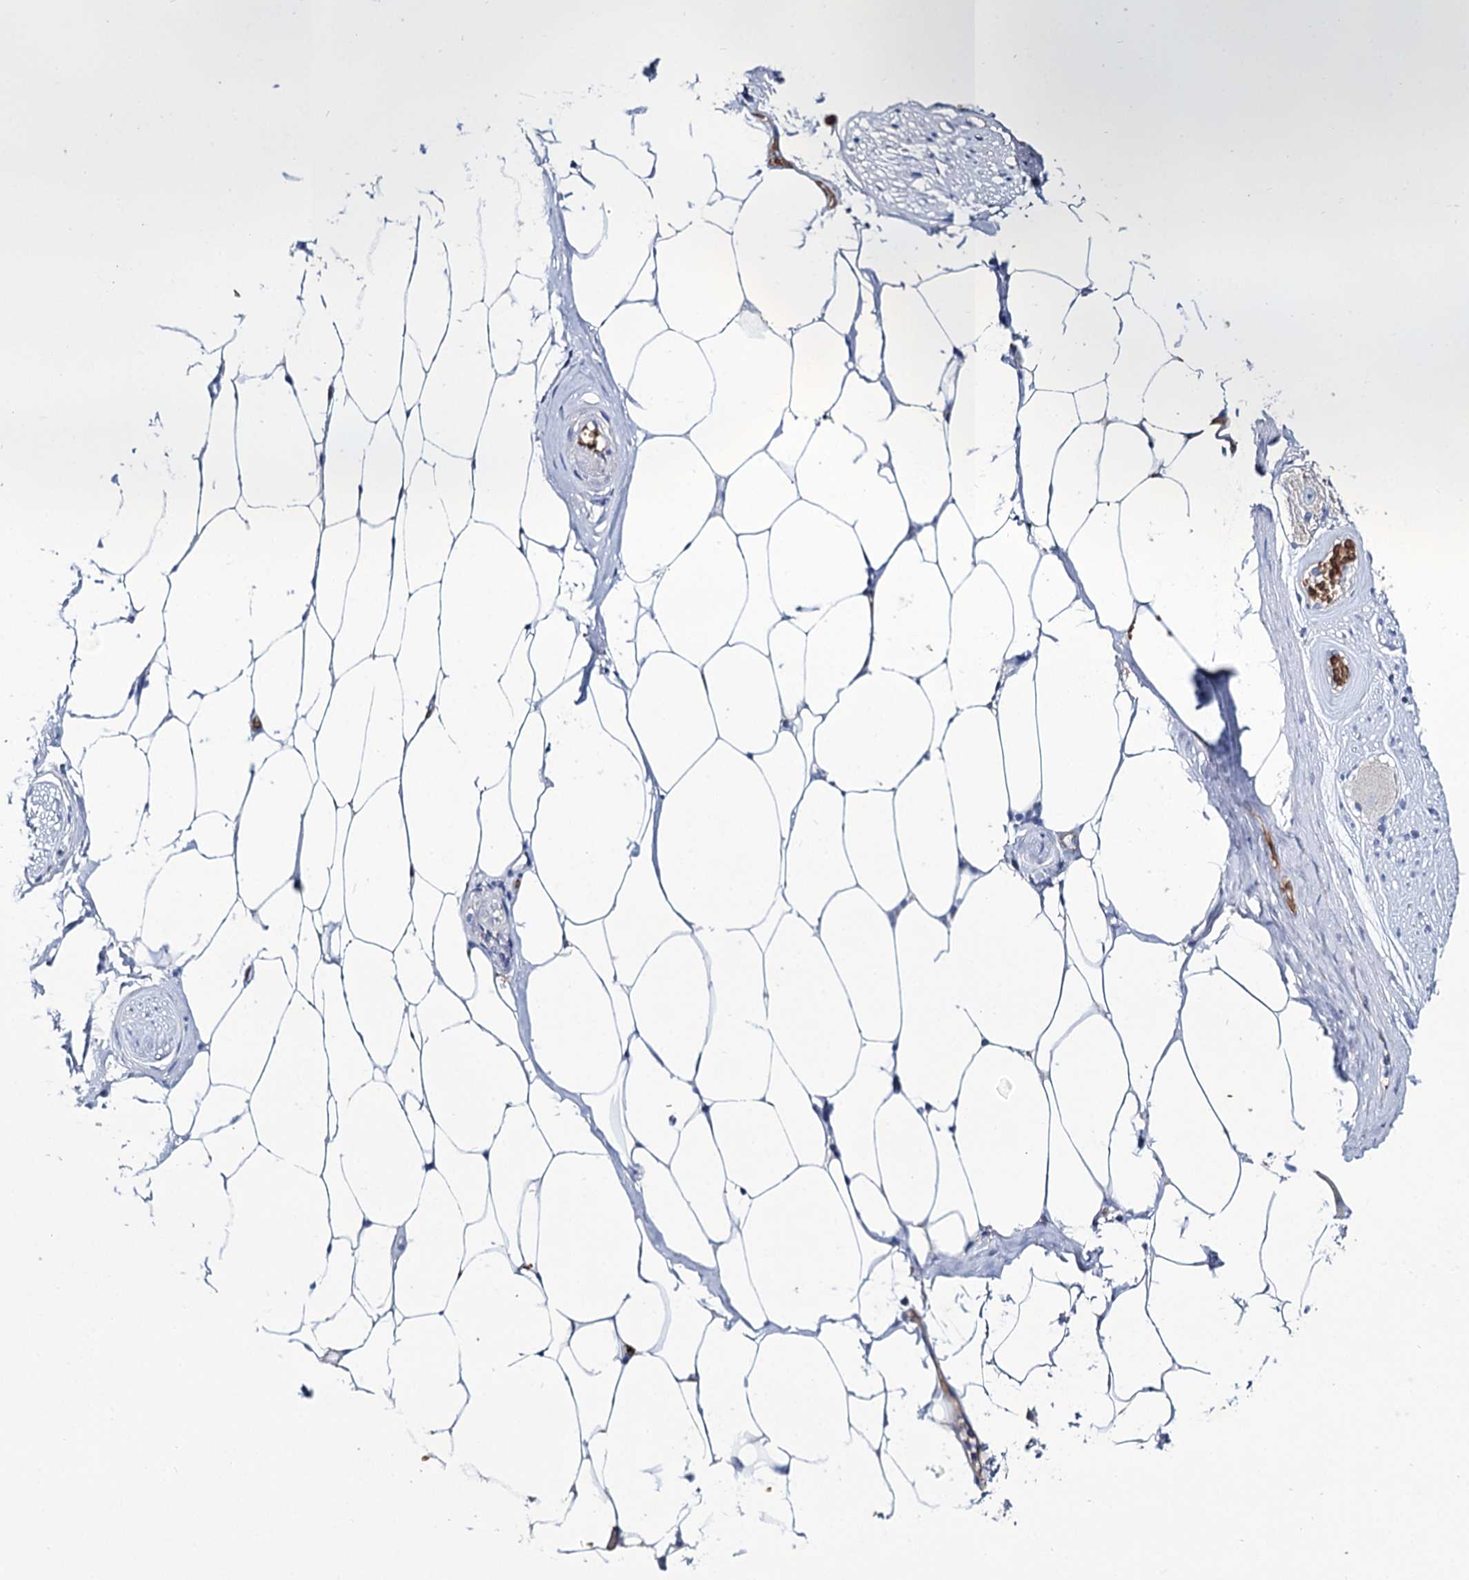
{"staining": {"intensity": "negative", "quantity": "none", "location": "none"}, "tissue": "adipose tissue", "cell_type": "Adipocytes", "image_type": "normal", "snomed": [{"axis": "morphology", "description": "Normal tissue, NOS"}, {"axis": "morphology", "description": "Adenocarcinoma, Low grade"}, {"axis": "topography", "description": "Prostate"}, {"axis": "topography", "description": "Peripheral nerve tissue"}], "caption": "Human adipose tissue stained for a protein using immunohistochemistry (IHC) shows no positivity in adipocytes.", "gene": "GBF1", "patient": {"sex": "male", "age": 63}}